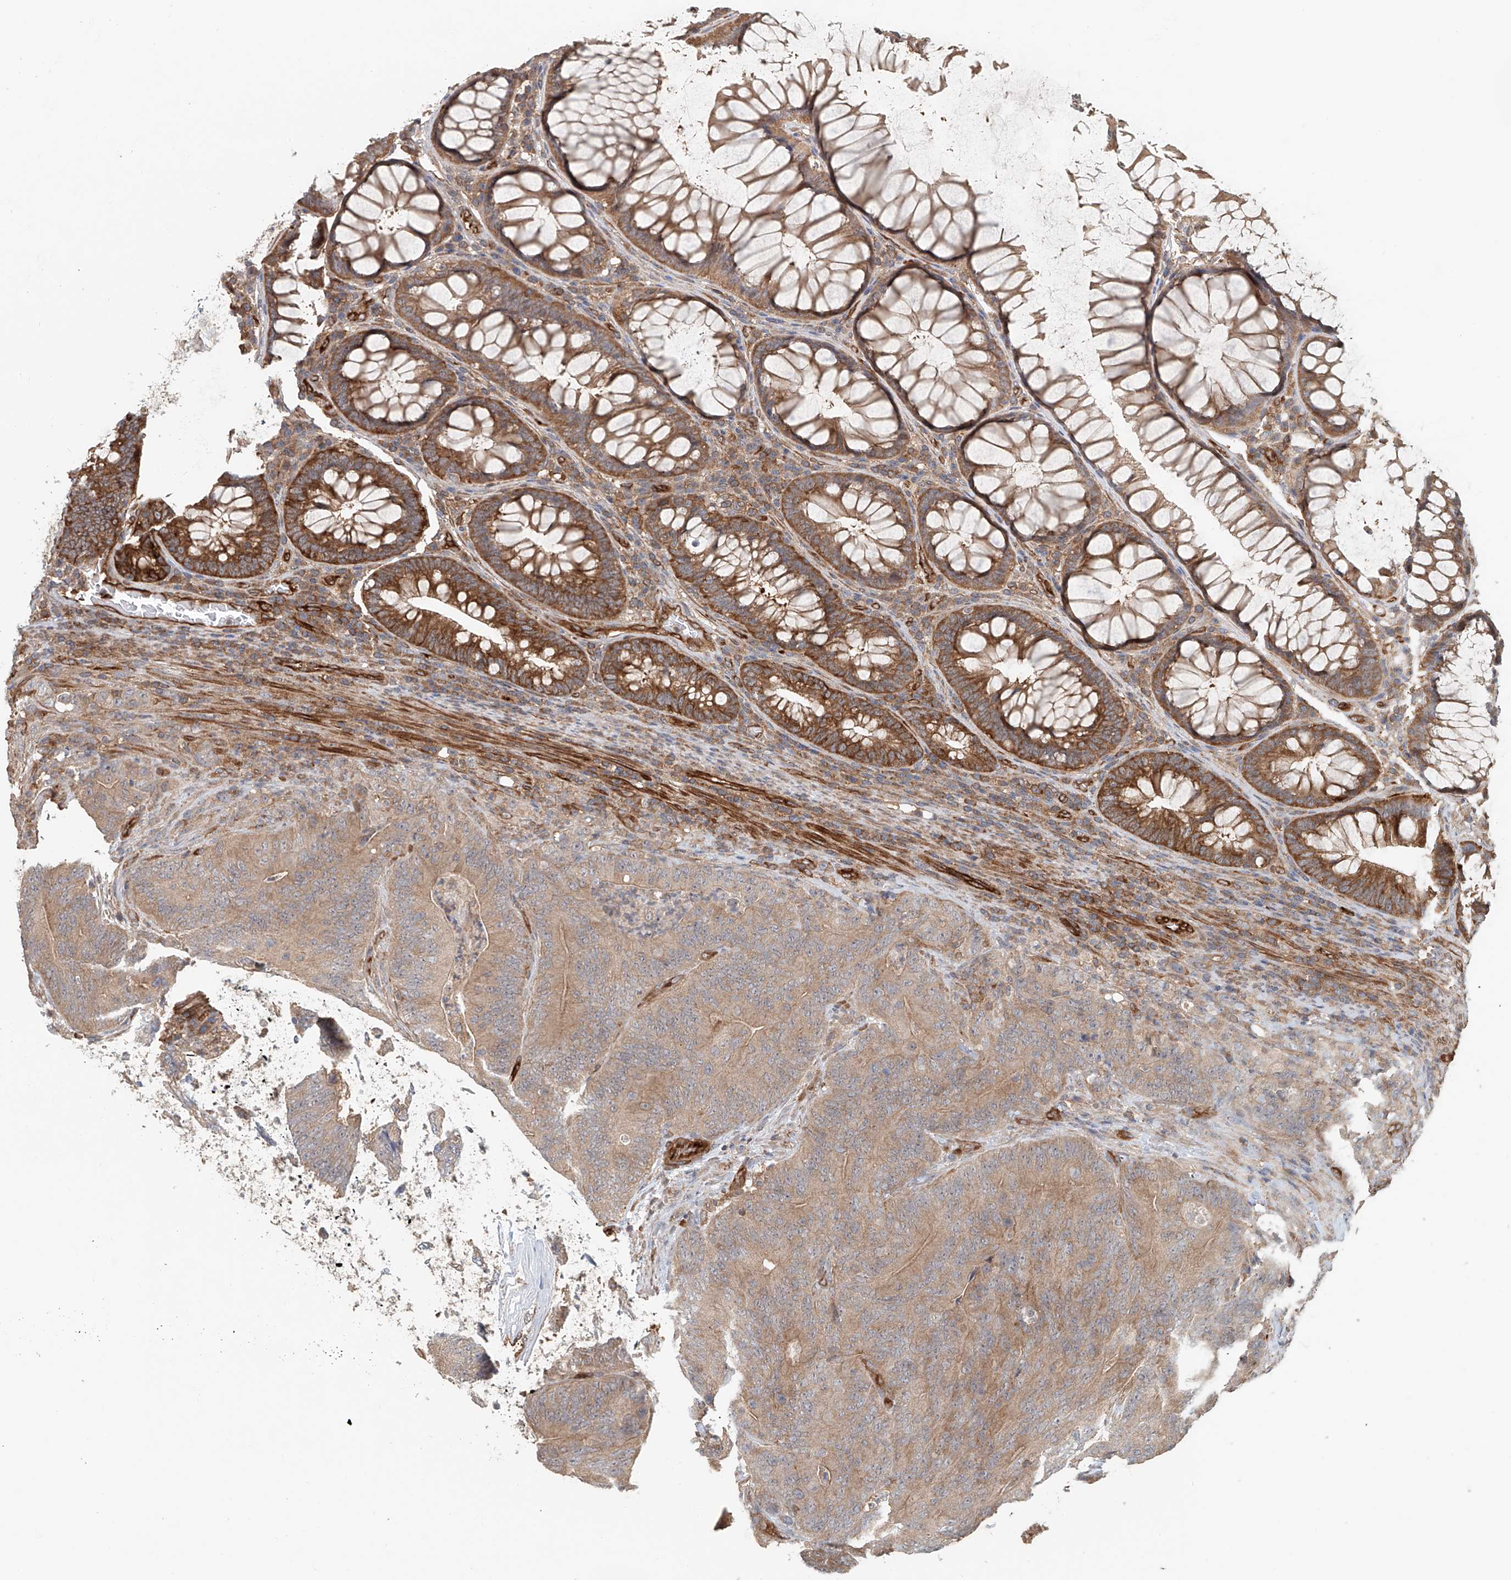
{"staining": {"intensity": "moderate", "quantity": ">75%", "location": "cytoplasmic/membranous"}, "tissue": "colorectal cancer", "cell_type": "Tumor cells", "image_type": "cancer", "snomed": [{"axis": "morphology", "description": "Normal tissue, NOS"}, {"axis": "topography", "description": "Colon"}], "caption": "Tumor cells display moderate cytoplasmic/membranous staining in about >75% of cells in colorectal cancer.", "gene": "FRYL", "patient": {"sex": "female", "age": 82}}